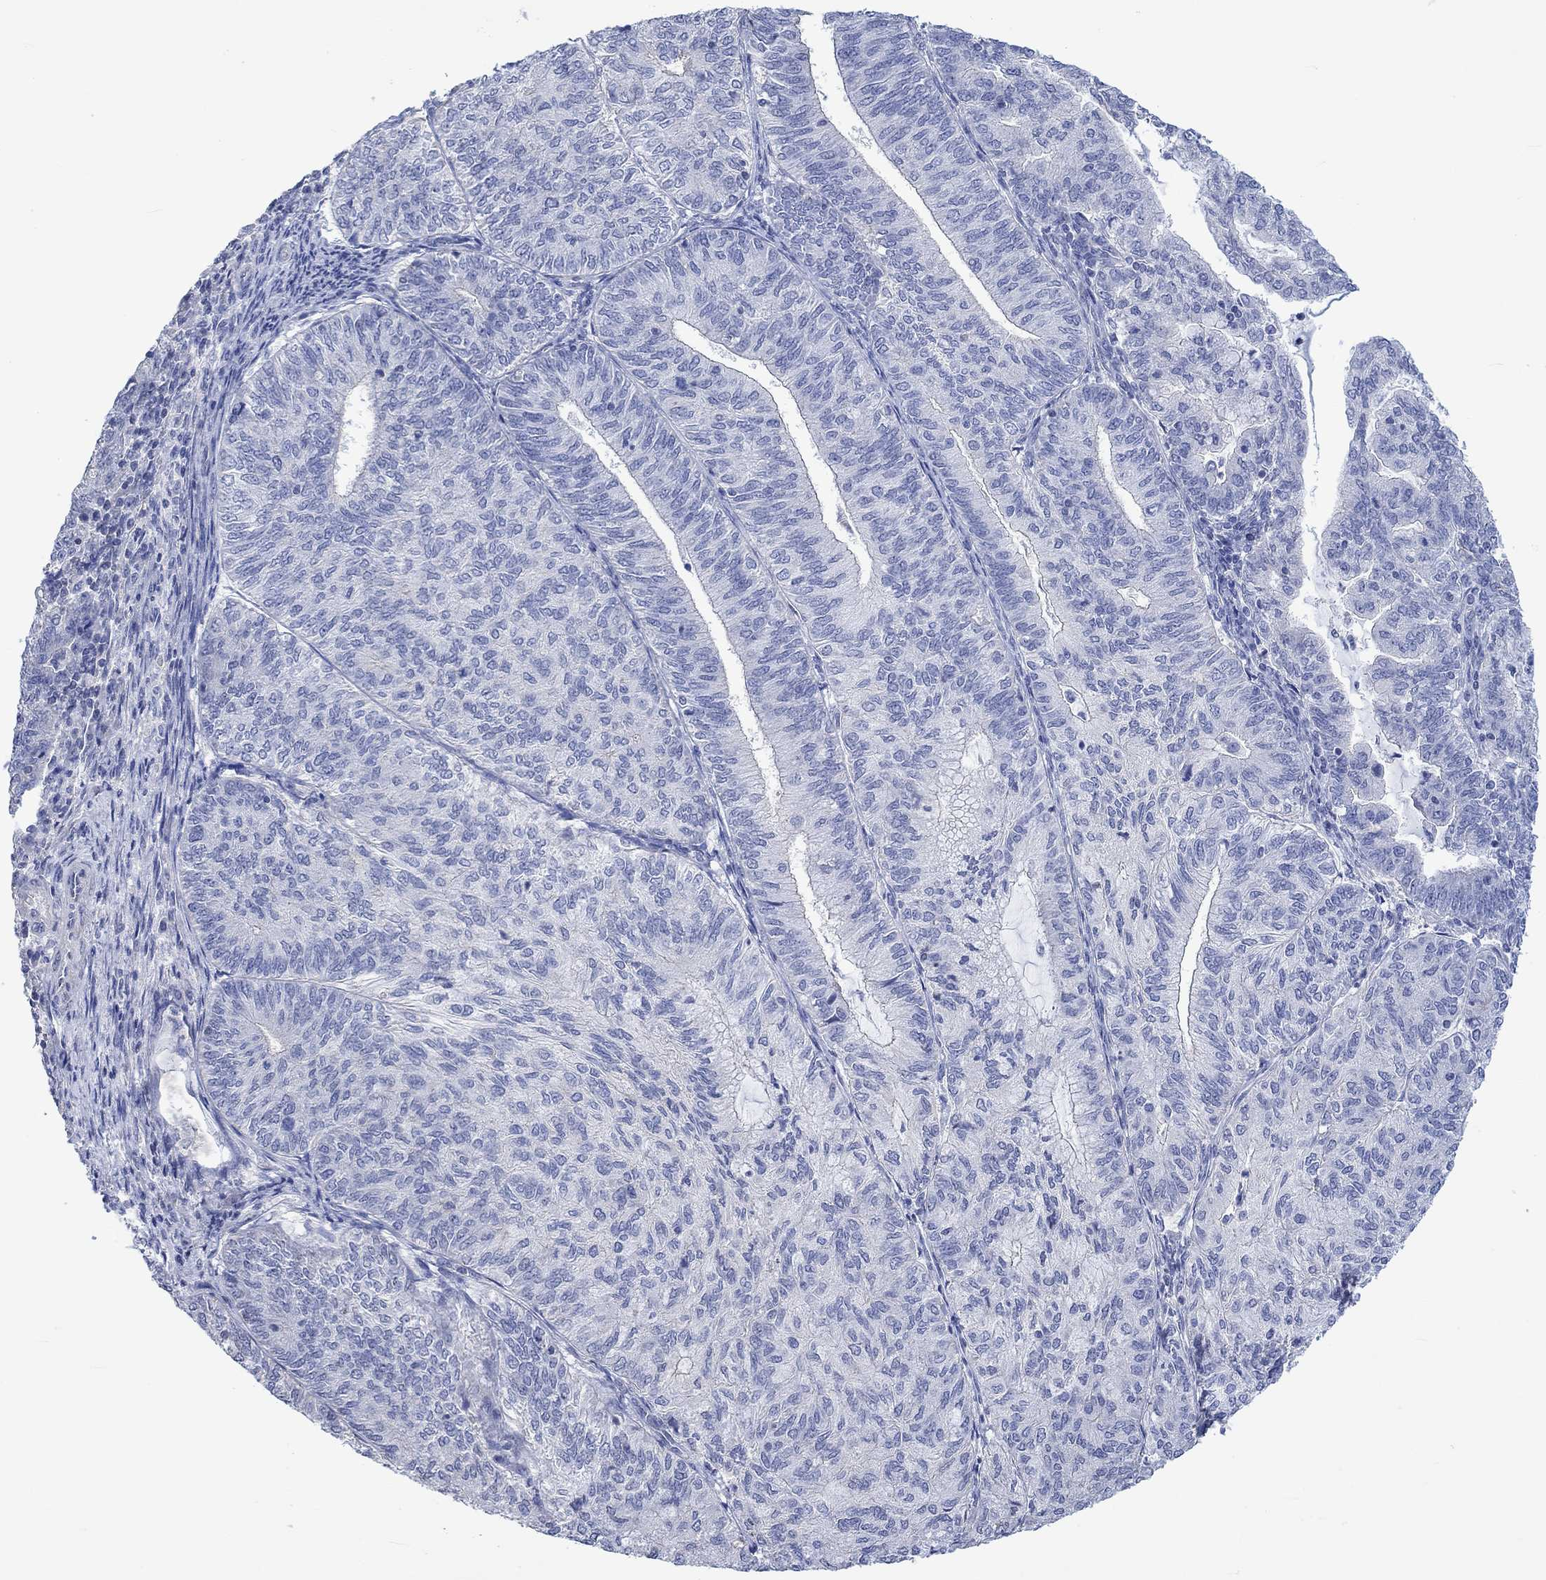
{"staining": {"intensity": "negative", "quantity": "none", "location": "none"}, "tissue": "endometrial cancer", "cell_type": "Tumor cells", "image_type": "cancer", "snomed": [{"axis": "morphology", "description": "Adenocarcinoma, NOS"}, {"axis": "topography", "description": "Endometrium"}], "caption": "Protein analysis of endometrial adenocarcinoma shows no significant staining in tumor cells.", "gene": "AGRP", "patient": {"sex": "female", "age": 82}}